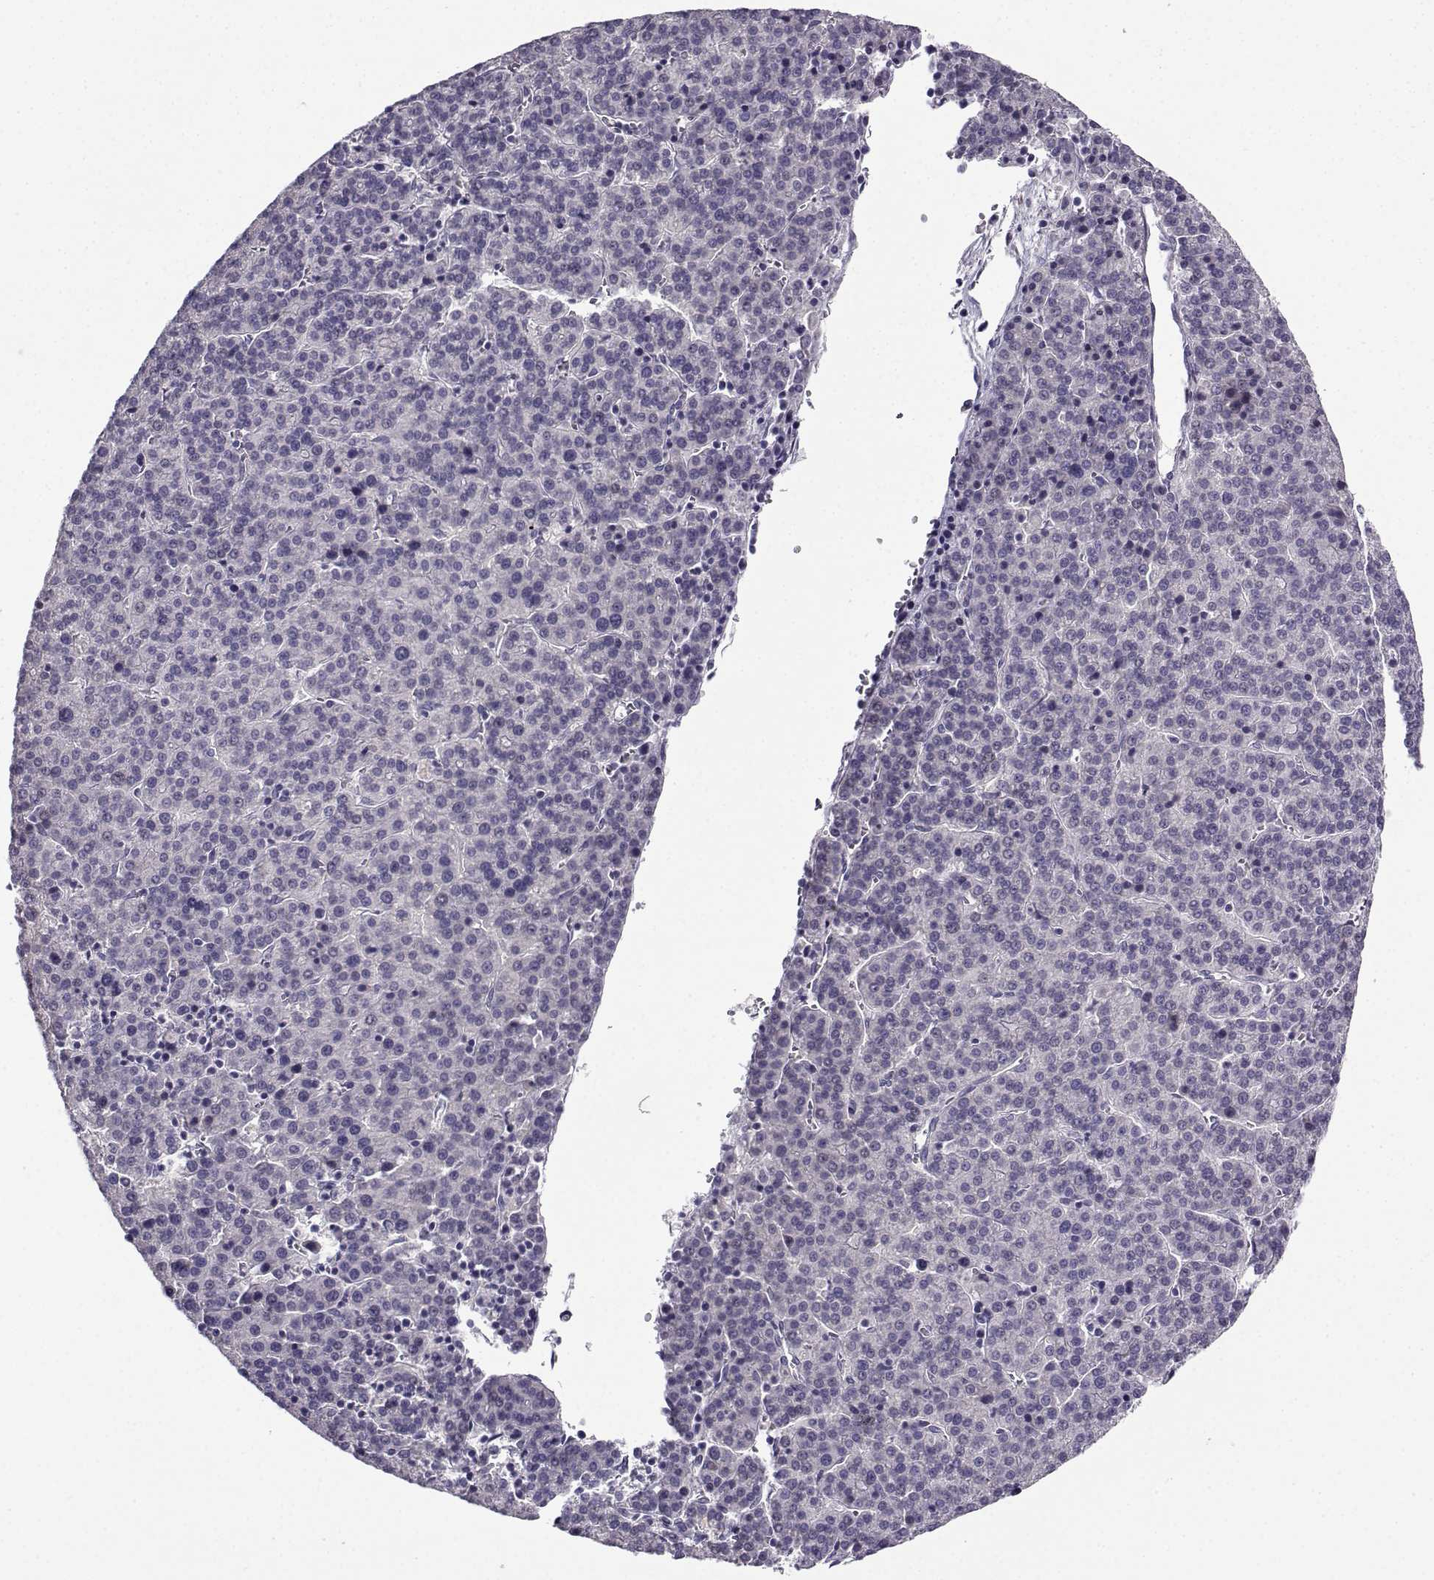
{"staining": {"intensity": "negative", "quantity": "none", "location": "none"}, "tissue": "liver cancer", "cell_type": "Tumor cells", "image_type": "cancer", "snomed": [{"axis": "morphology", "description": "Carcinoma, Hepatocellular, NOS"}, {"axis": "topography", "description": "Liver"}], "caption": "Protein analysis of hepatocellular carcinoma (liver) reveals no significant positivity in tumor cells.", "gene": "CRYBB1", "patient": {"sex": "female", "age": 58}}